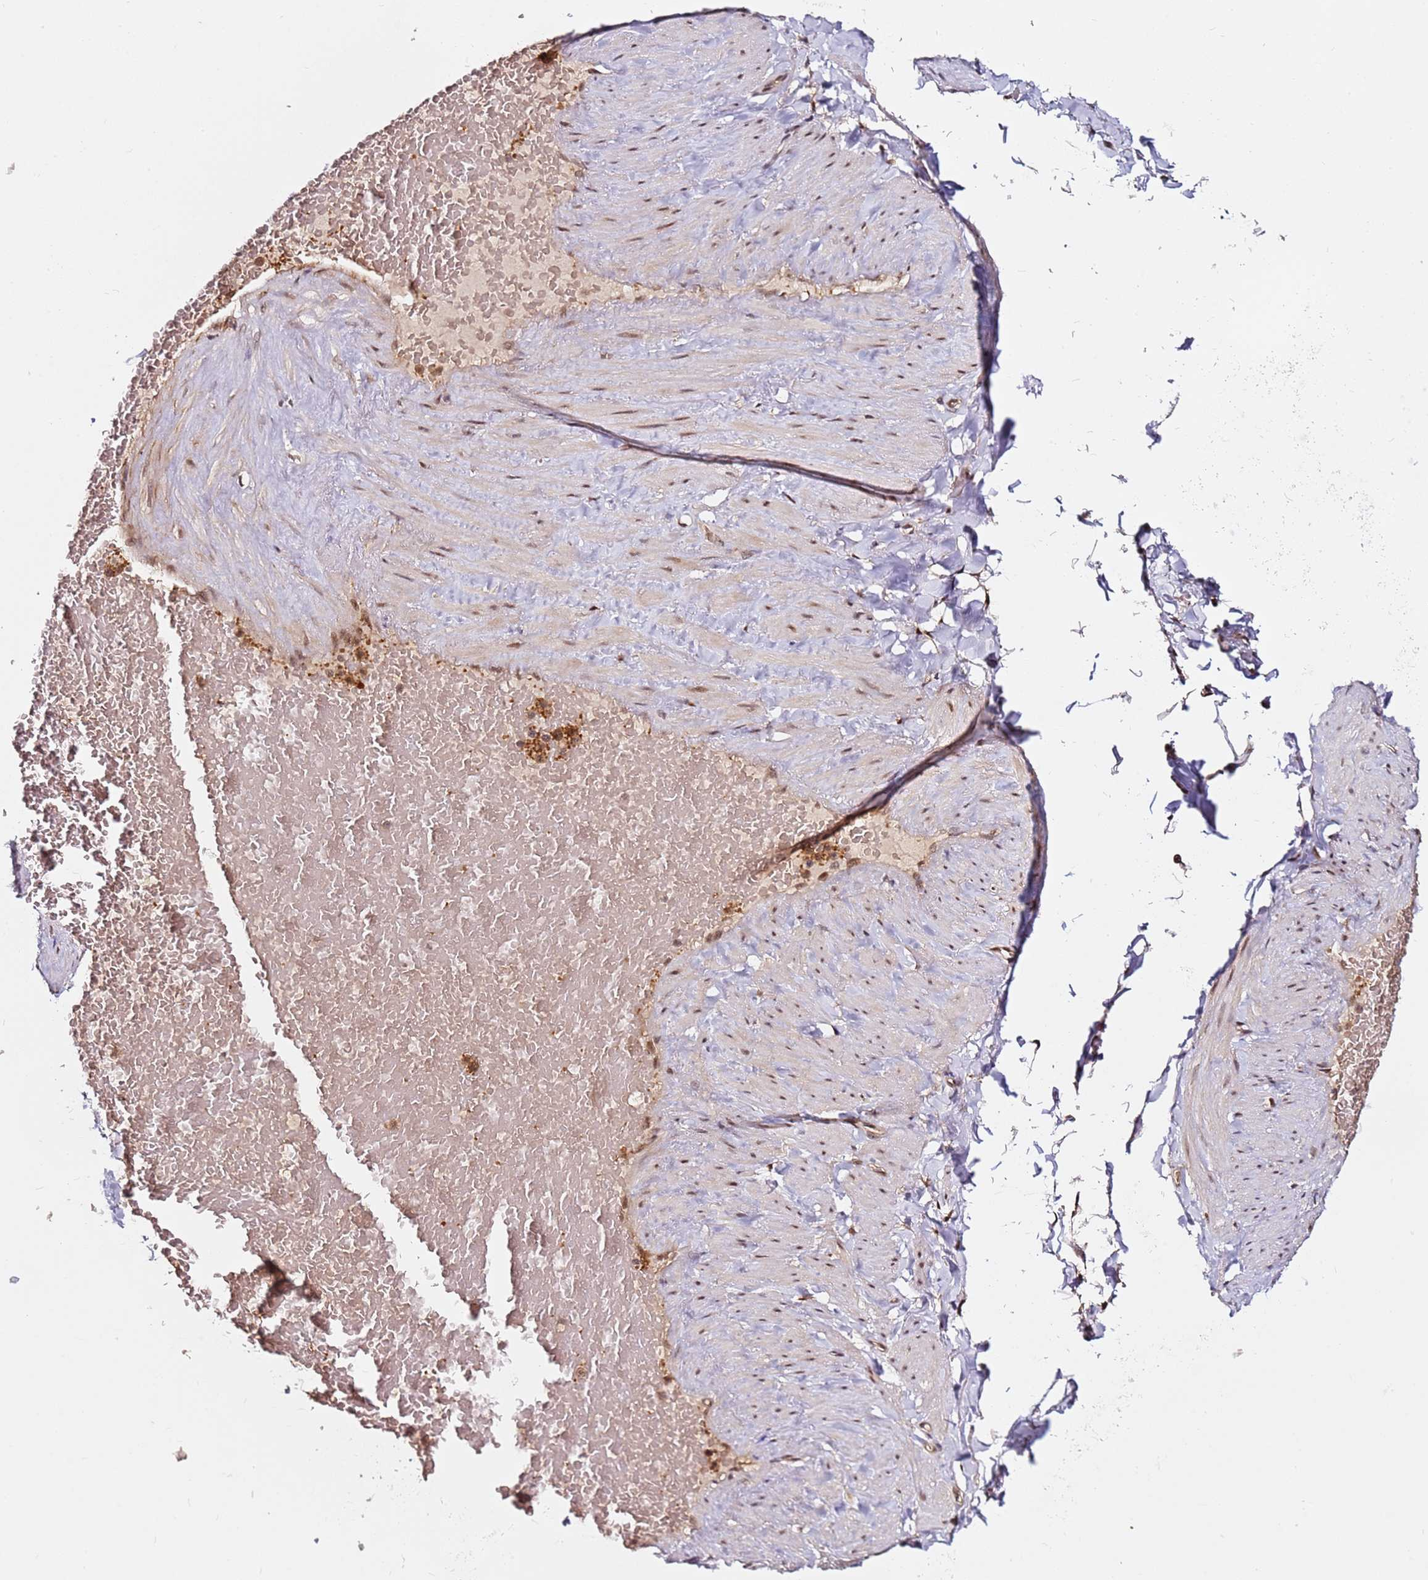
{"staining": {"intensity": "moderate", "quantity": ">75%", "location": "cytoplasmic/membranous"}, "tissue": "soft tissue", "cell_type": "Fibroblasts", "image_type": "normal", "snomed": [{"axis": "morphology", "description": "Normal tissue, NOS"}, {"axis": "topography", "description": "Soft tissue"}, {"axis": "topography", "description": "Vascular tissue"}], "caption": "Human soft tissue stained for a protein (brown) exhibits moderate cytoplasmic/membranous positive expression in approximately >75% of fibroblasts.", "gene": "RGS18", "patient": {"sex": "male", "age": 54}}